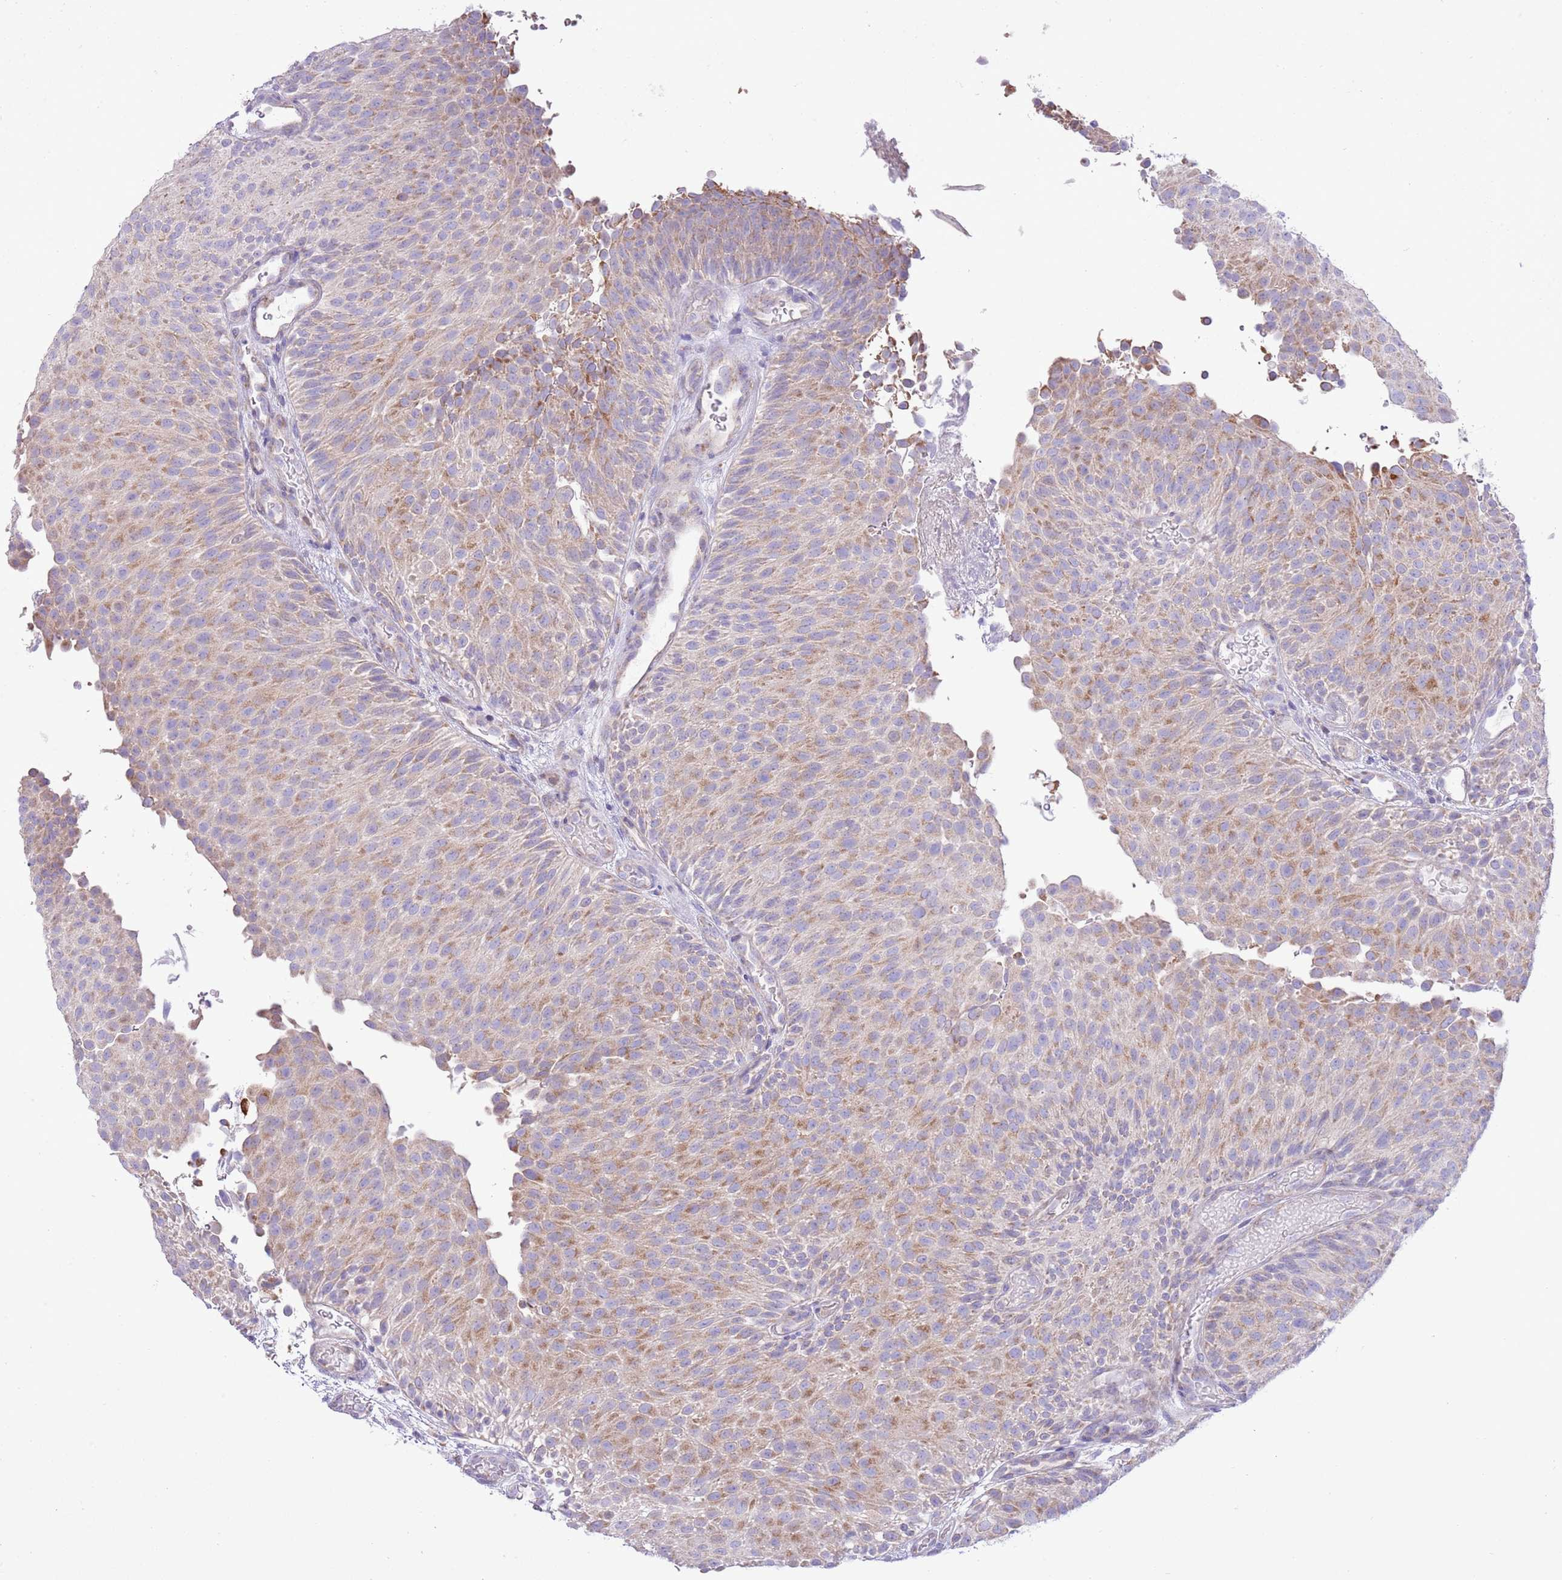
{"staining": {"intensity": "weak", "quantity": ">75%", "location": "cytoplasmic/membranous"}, "tissue": "urothelial cancer", "cell_type": "Tumor cells", "image_type": "cancer", "snomed": [{"axis": "morphology", "description": "Urothelial carcinoma, Low grade"}, {"axis": "topography", "description": "Urinary bladder"}], "caption": "Weak cytoplasmic/membranous protein staining is appreciated in approximately >75% of tumor cells in urothelial carcinoma (low-grade).", "gene": "OAZ2", "patient": {"sex": "male", "age": 78}}